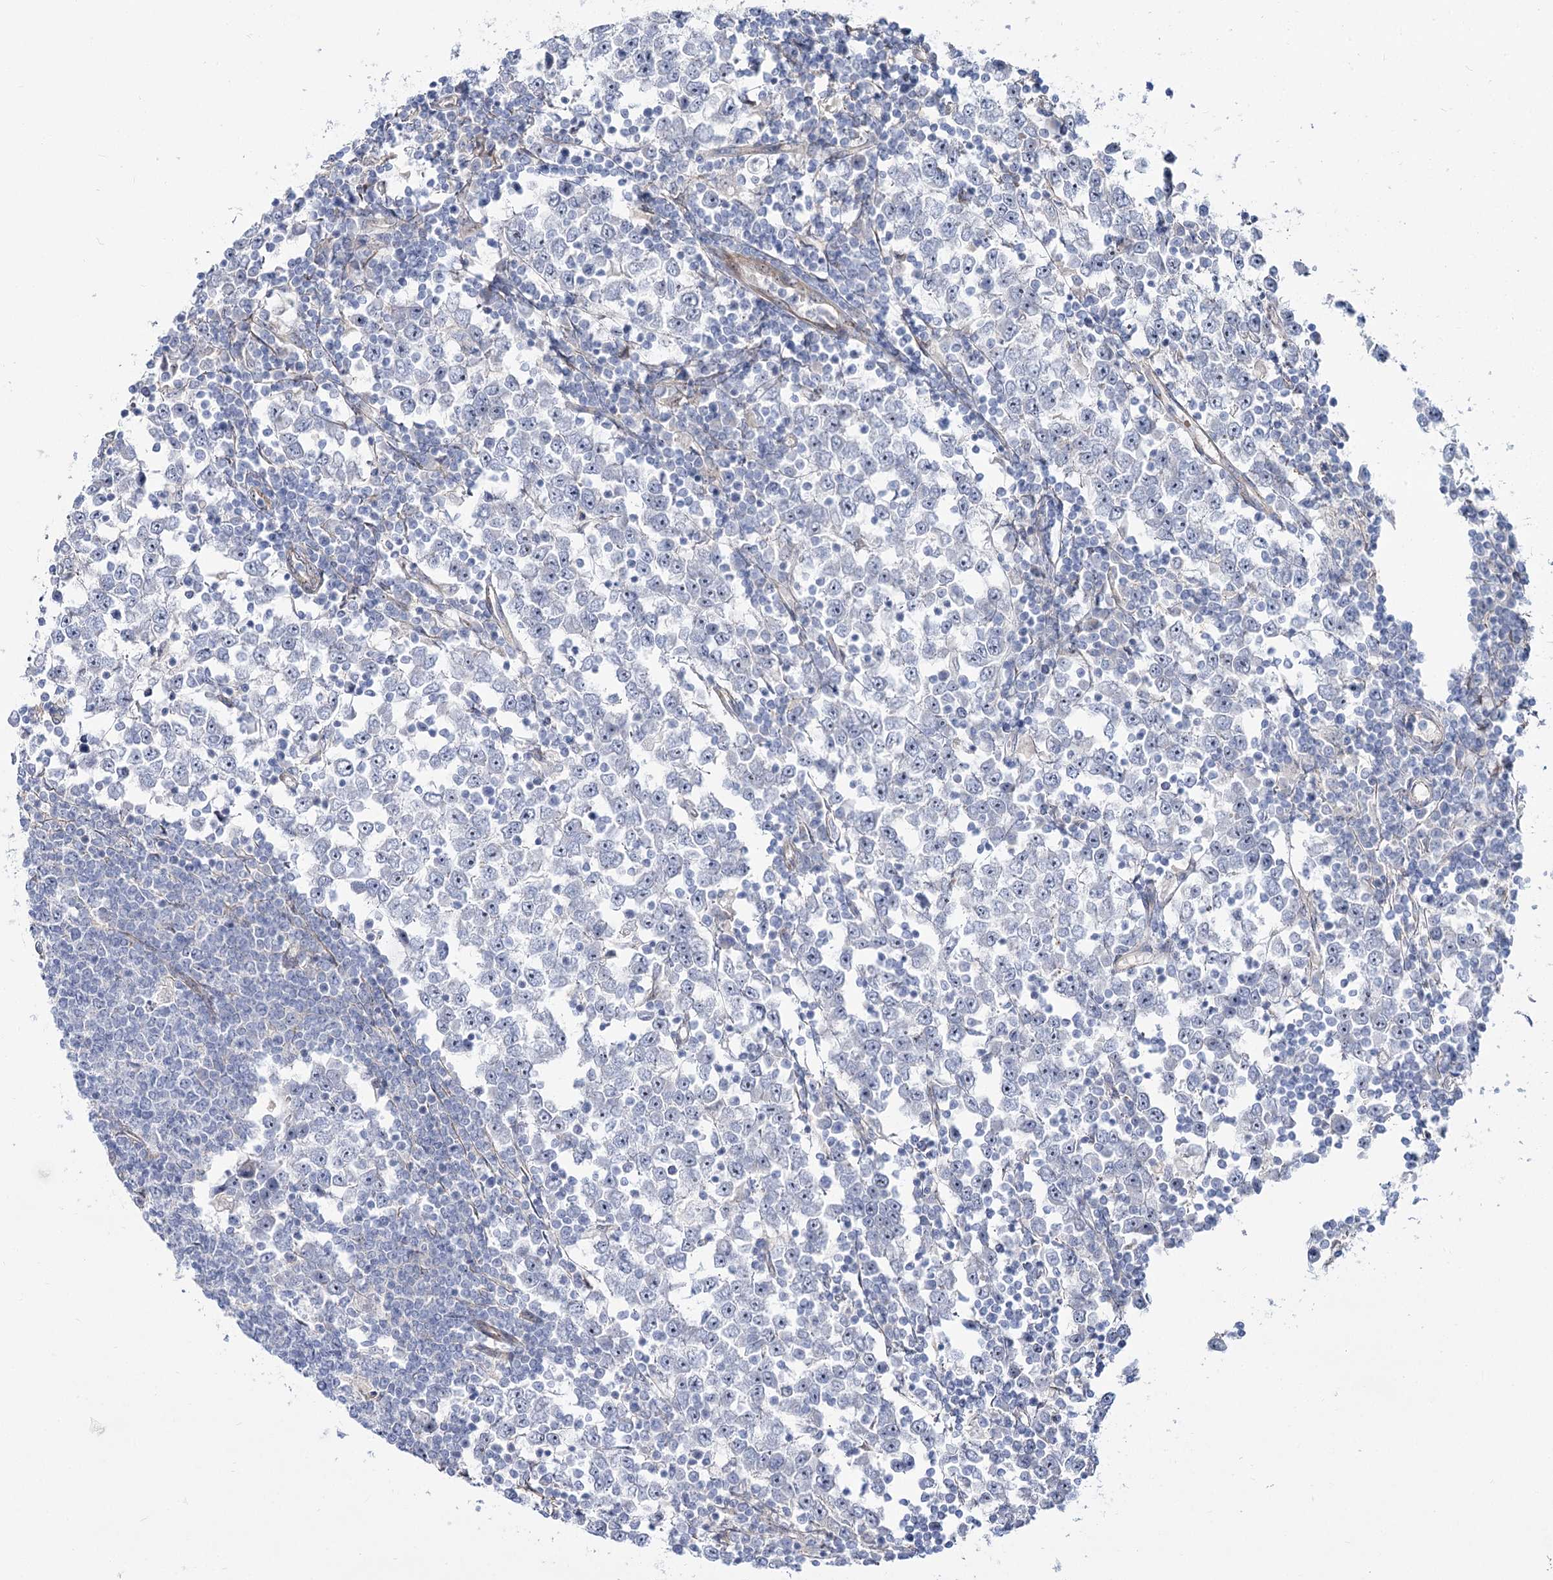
{"staining": {"intensity": "negative", "quantity": "none", "location": "none"}, "tissue": "testis cancer", "cell_type": "Tumor cells", "image_type": "cancer", "snomed": [{"axis": "morphology", "description": "Seminoma, NOS"}, {"axis": "topography", "description": "Testis"}], "caption": "The photomicrograph reveals no staining of tumor cells in testis cancer.", "gene": "SUOX", "patient": {"sex": "male", "age": 65}}